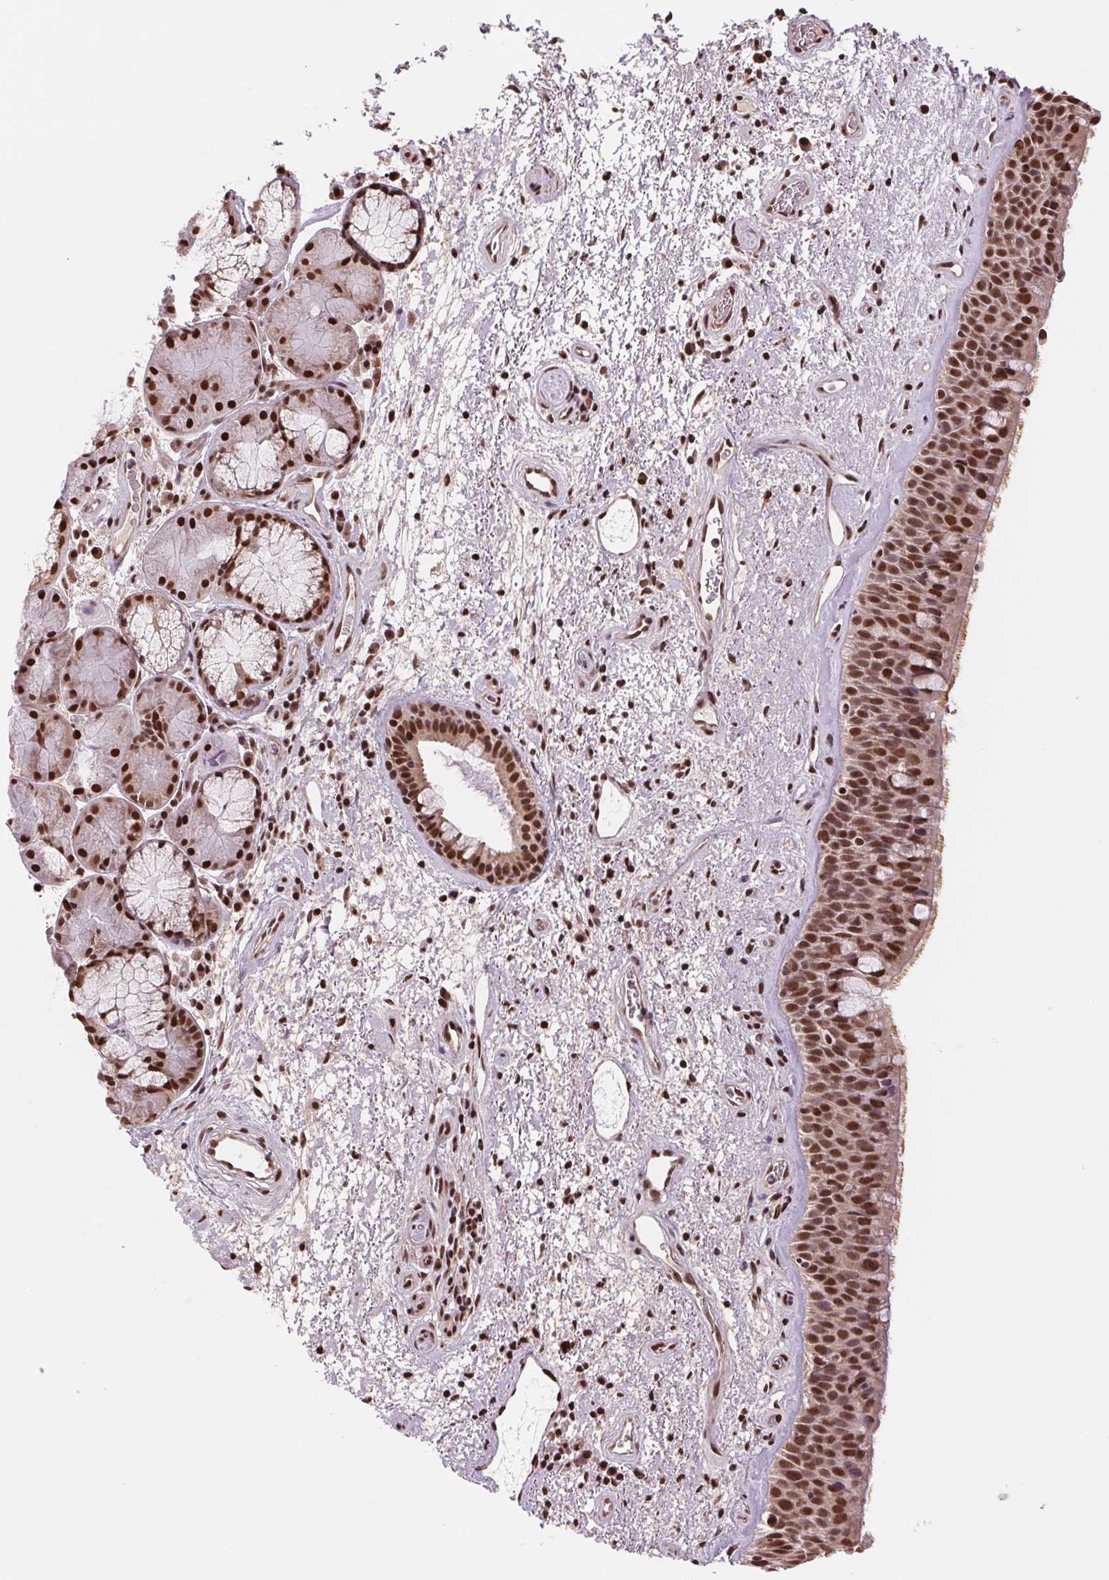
{"staining": {"intensity": "strong", "quantity": ">75%", "location": "nuclear"}, "tissue": "bronchus", "cell_type": "Respiratory epithelial cells", "image_type": "normal", "snomed": [{"axis": "morphology", "description": "Normal tissue, NOS"}, {"axis": "topography", "description": "Bronchus"}], "caption": "A micrograph showing strong nuclear staining in about >75% of respiratory epithelial cells in benign bronchus, as visualized by brown immunohistochemical staining.", "gene": "RAD23A", "patient": {"sex": "male", "age": 48}}